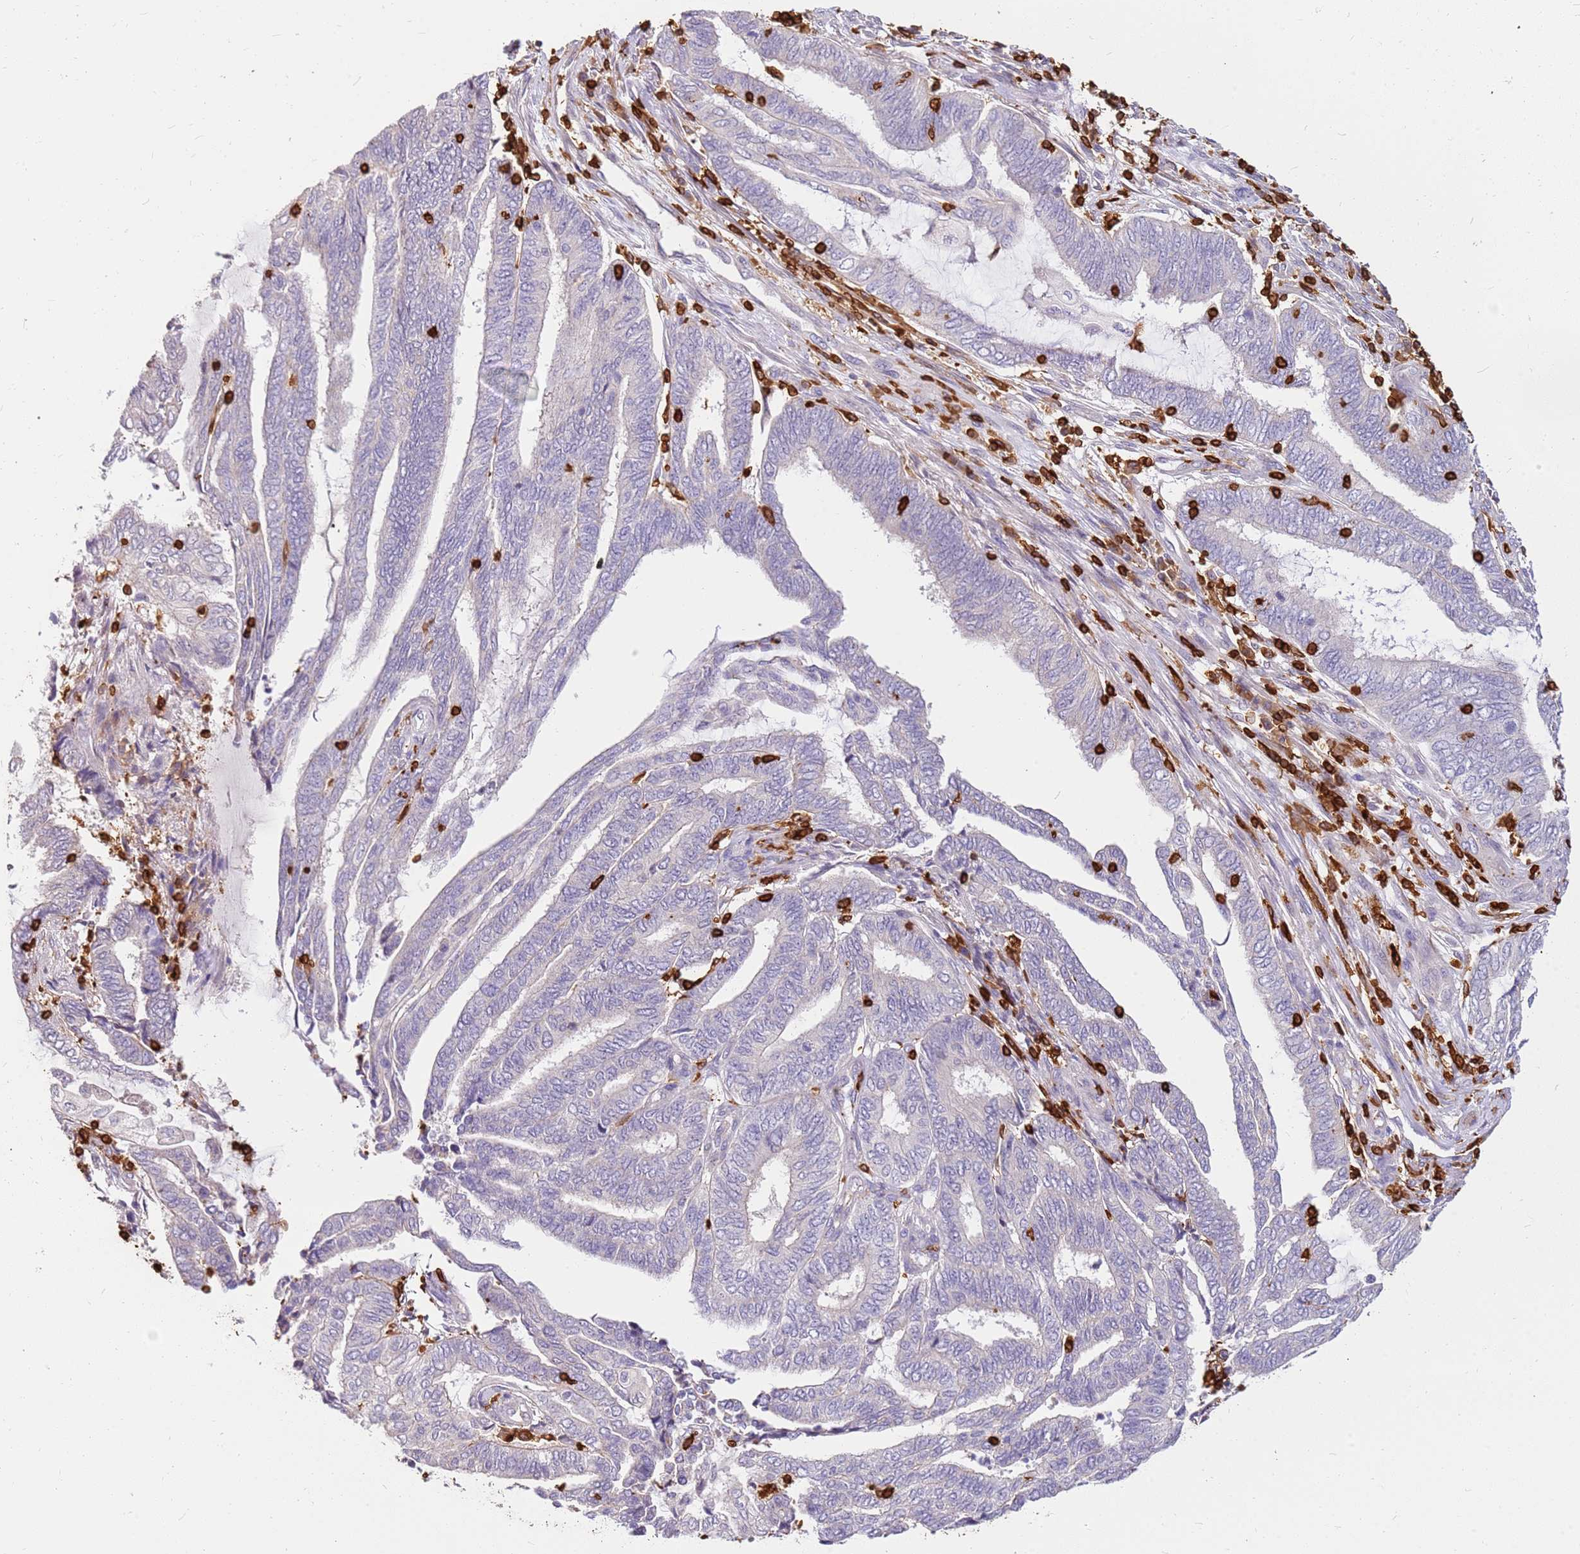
{"staining": {"intensity": "negative", "quantity": "none", "location": "none"}, "tissue": "endometrial cancer", "cell_type": "Tumor cells", "image_type": "cancer", "snomed": [{"axis": "morphology", "description": "Adenocarcinoma, NOS"}, {"axis": "topography", "description": "Uterus"}, {"axis": "topography", "description": "Endometrium"}], "caption": "An immunohistochemistry (IHC) histopathology image of endometrial cancer is shown. There is no staining in tumor cells of endometrial cancer.", "gene": "CORO1A", "patient": {"sex": "female", "age": 70}}